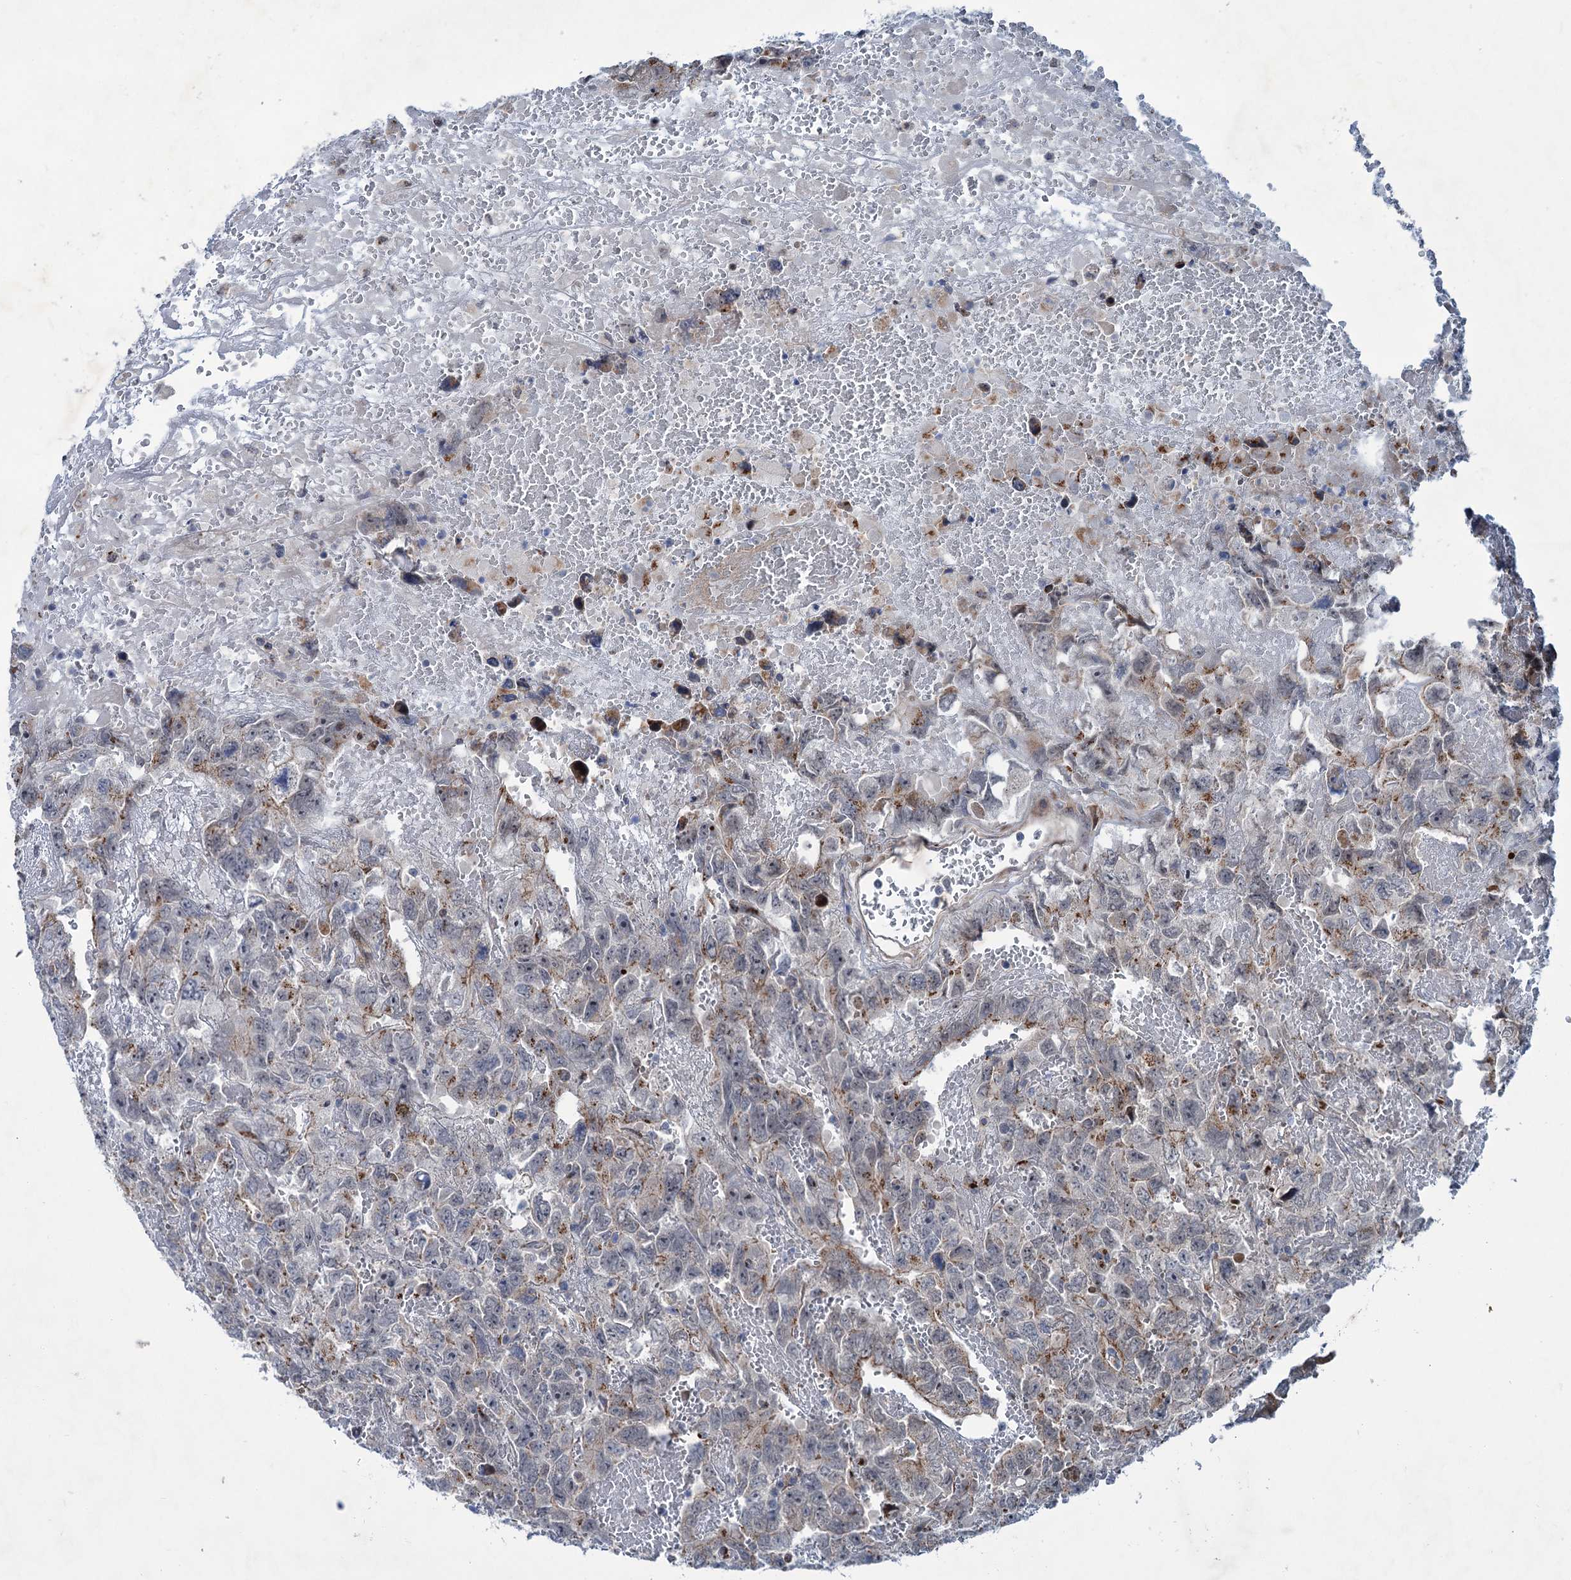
{"staining": {"intensity": "moderate", "quantity": "25%-75%", "location": "cytoplasmic/membranous"}, "tissue": "testis cancer", "cell_type": "Tumor cells", "image_type": "cancer", "snomed": [{"axis": "morphology", "description": "Carcinoma, Embryonal, NOS"}, {"axis": "topography", "description": "Testis"}], "caption": "A medium amount of moderate cytoplasmic/membranous expression is identified in about 25%-75% of tumor cells in embryonal carcinoma (testis) tissue.", "gene": "ELP4", "patient": {"sex": "male", "age": 45}}